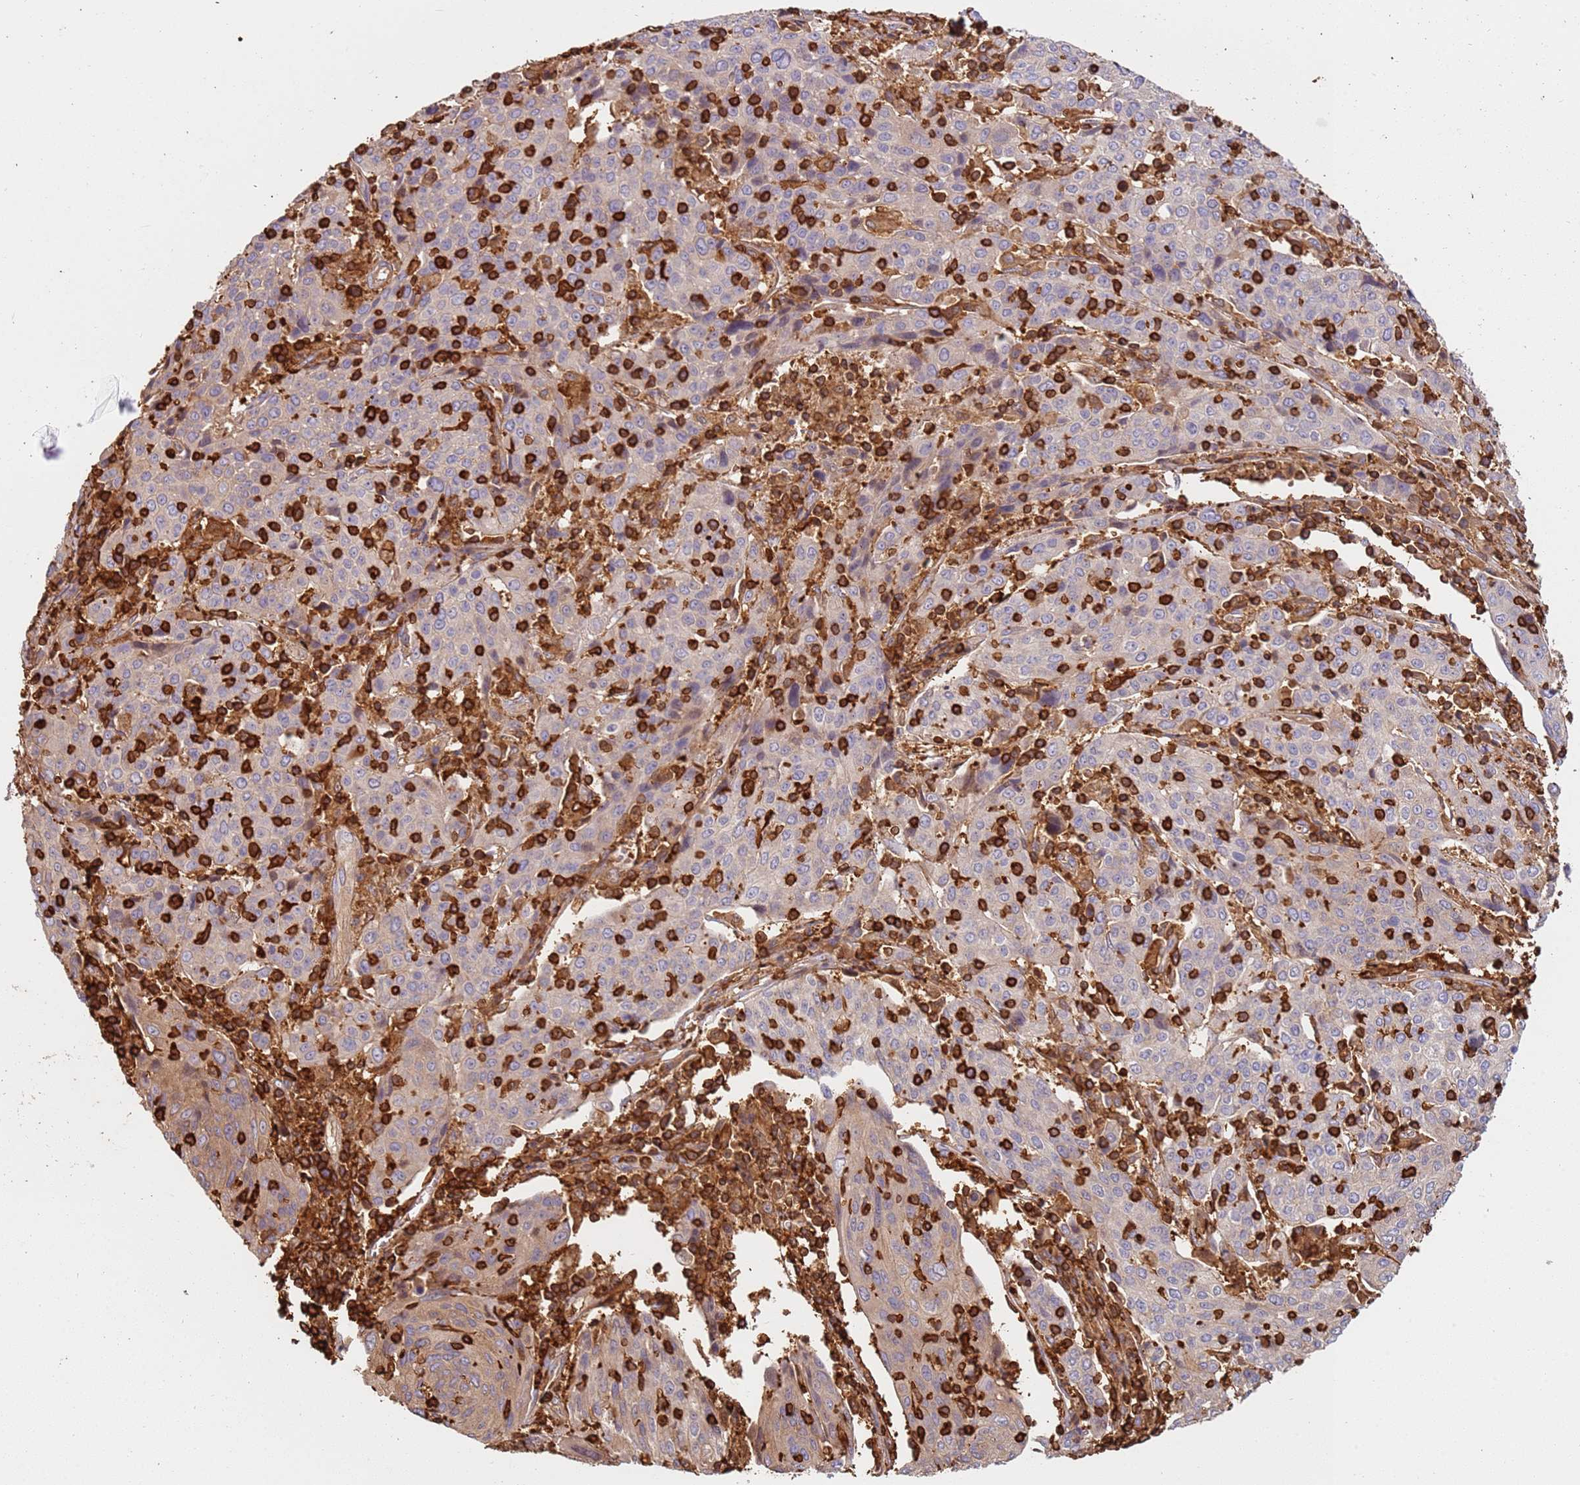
{"staining": {"intensity": "negative", "quantity": "none", "location": "none"}, "tissue": "cervical cancer", "cell_type": "Tumor cells", "image_type": "cancer", "snomed": [{"axis": "morphology", "description": "Squamous cell carcinoma, NOS"}, {"axis": "topography", "description": "Cervix"}], "caption": "Cervical squamous cell carcinoma was stained to show a protein in brown. There is no significant staining in tumor cells.", "gene": "OR6P1", "patient": {"sex": "female", "age": 67}}